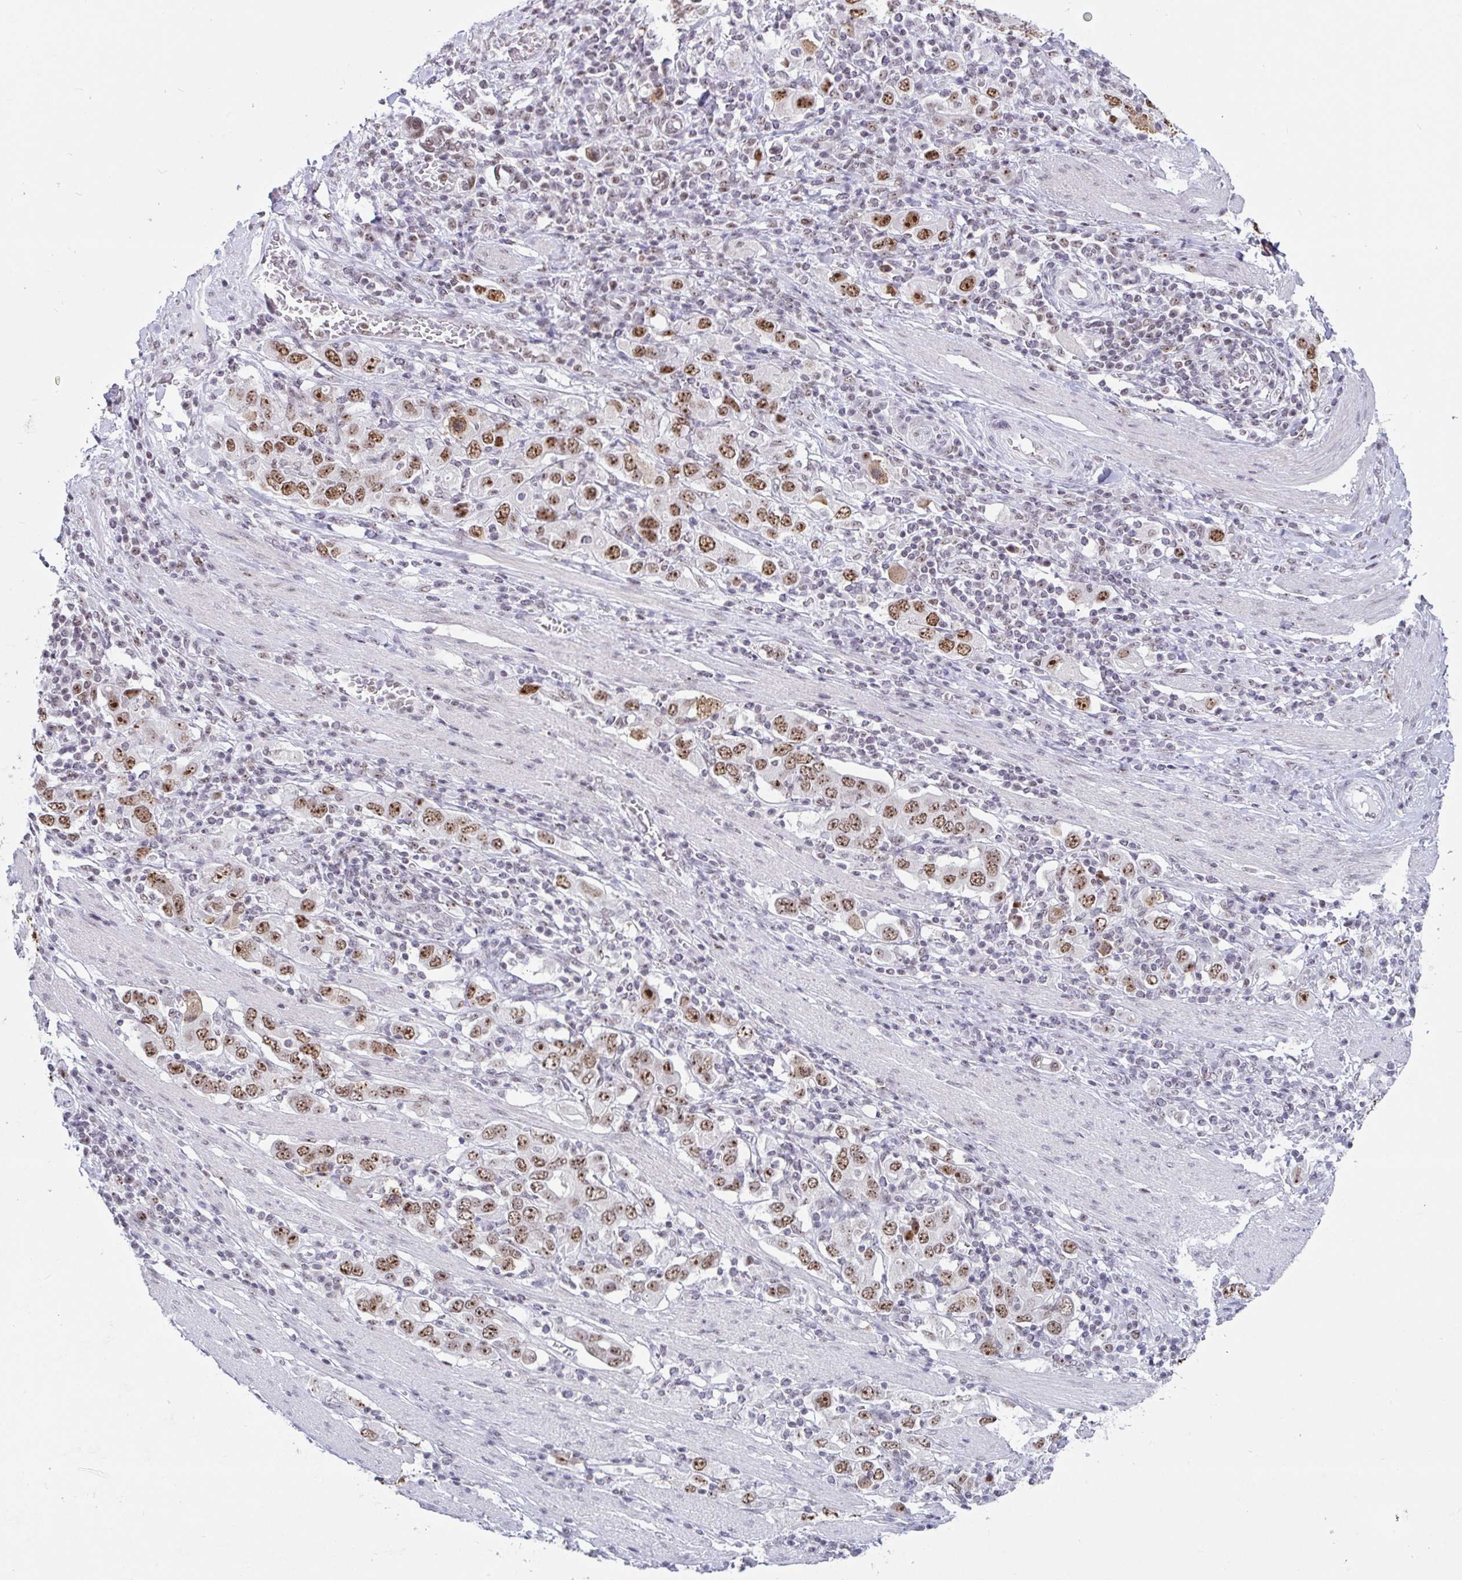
{"staining": {"intensity": "moderate", "quantity": ">75%", "location": "nuclear"}, "tissue": "stomach cancer", "cell_type": "Tumor cells", "image_type": "cancer", "snomed": [{"axis": "morphology", "description": "Adenocarcinoma, NOS"}, {"axis": "topography", "description": "Stomach, upper"}, {"axis": "topography", "description": "Stomach"}], "caption": "Immunohistochemistry (IHC) image of human stomach cancer stained for a protein (brown), which demonstrates medium levels of moderate nuclear staining in approximately >75% of tumor cells.", "gene": "SUPT16H", "patient": {"sex": "male", "age": 62}}